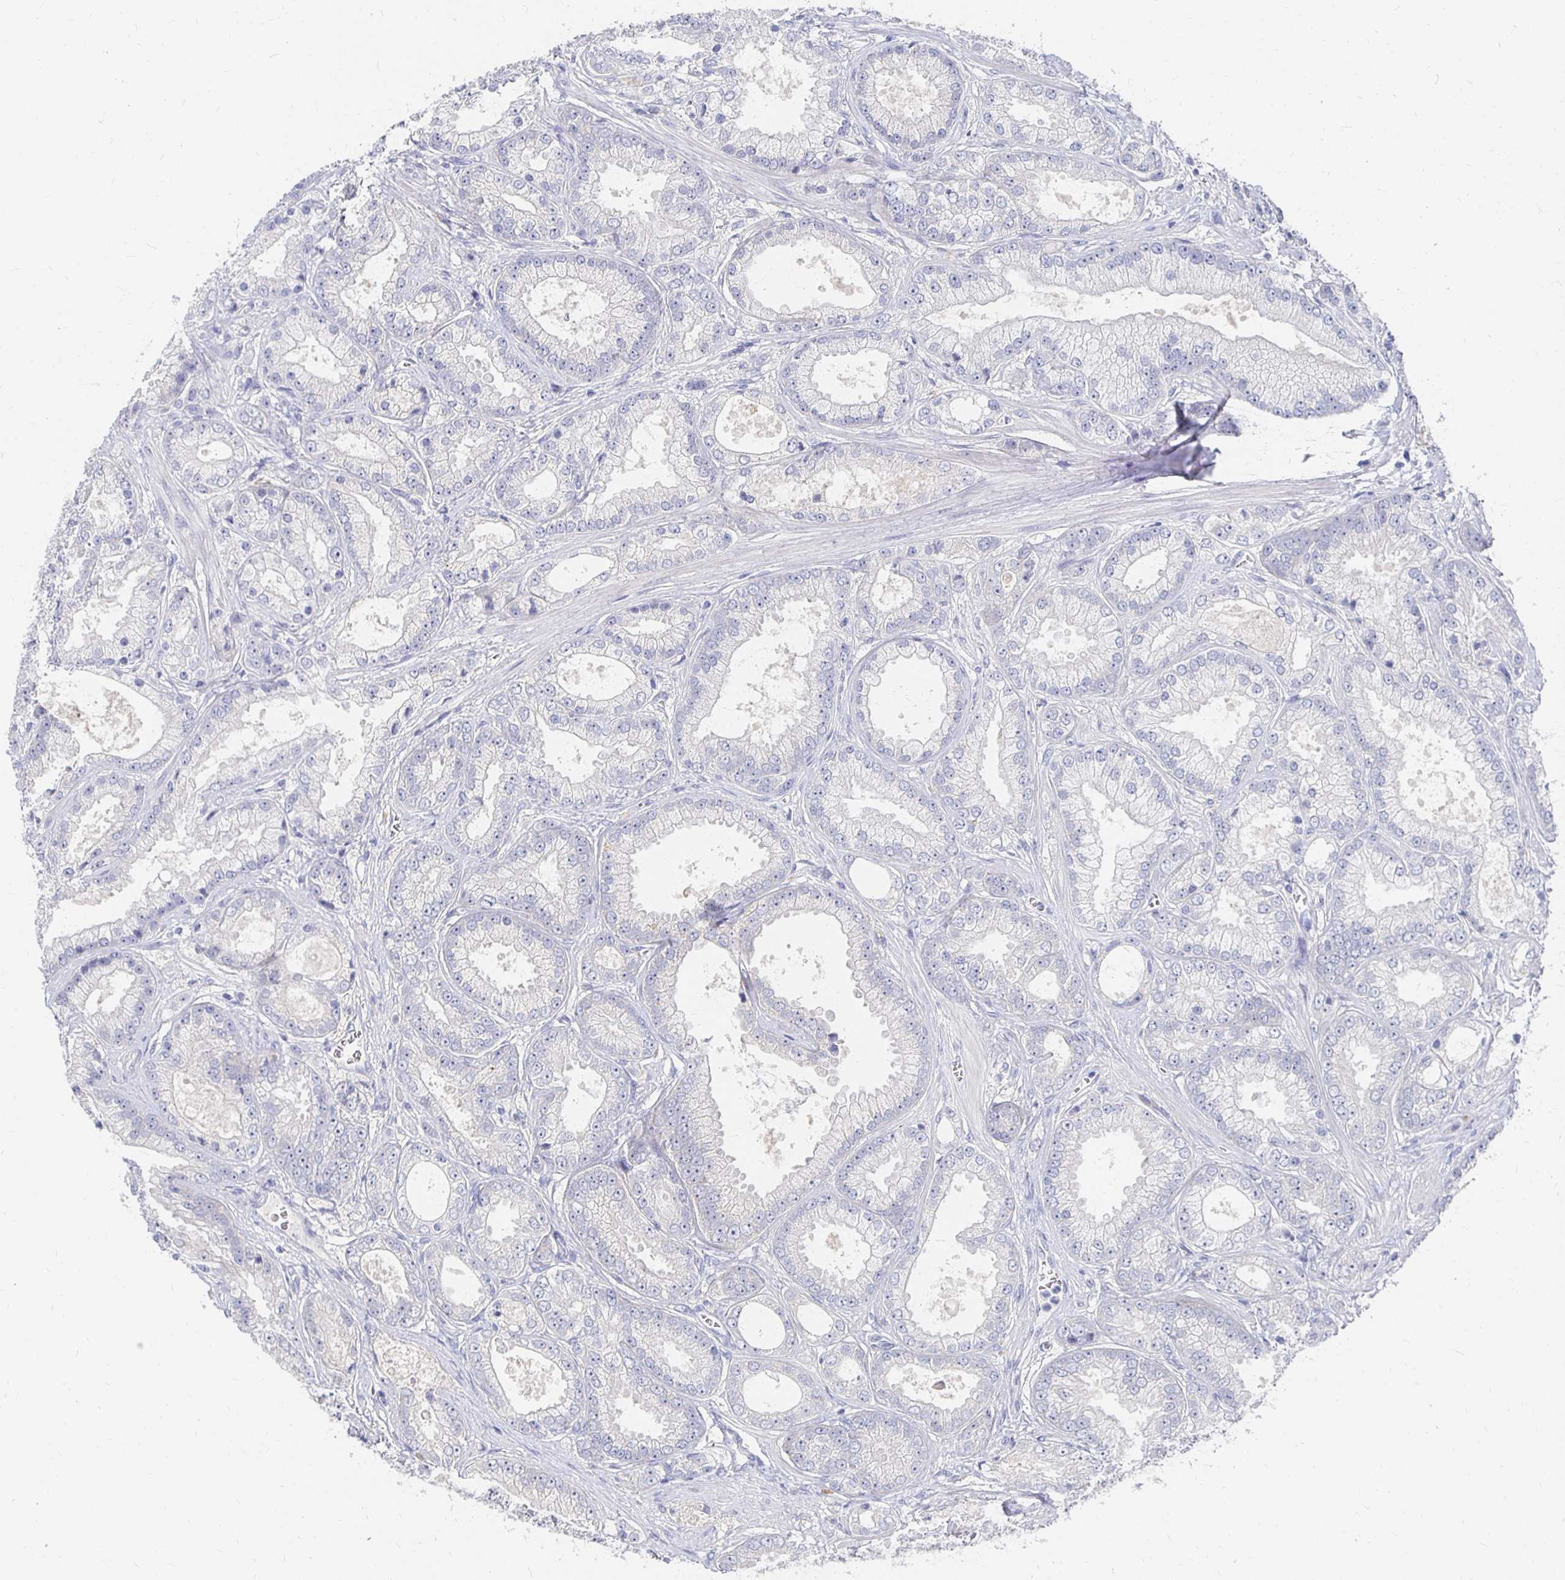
{"staining": {"intensity": "negative", "quantity": "none", "location": "none"}, "tissue": "prostate cancer", "cell_type": "Tumor cells", "image_type": "cancer", "snomed": [{"axis": "morphology", "description": "Adenocarcinoma, High grade"}, {"axis": "topography", "description": "Prostate"}], "caption": "This is a micrograph of immunohistochemistry (IHC) staining of prostate adenocarcinoma (high-grade), which shows no expression in tumor cells. Nuclei are stained in blue.", "gene": "FKRP", "patient": {"sex": "male", "age": 67}}